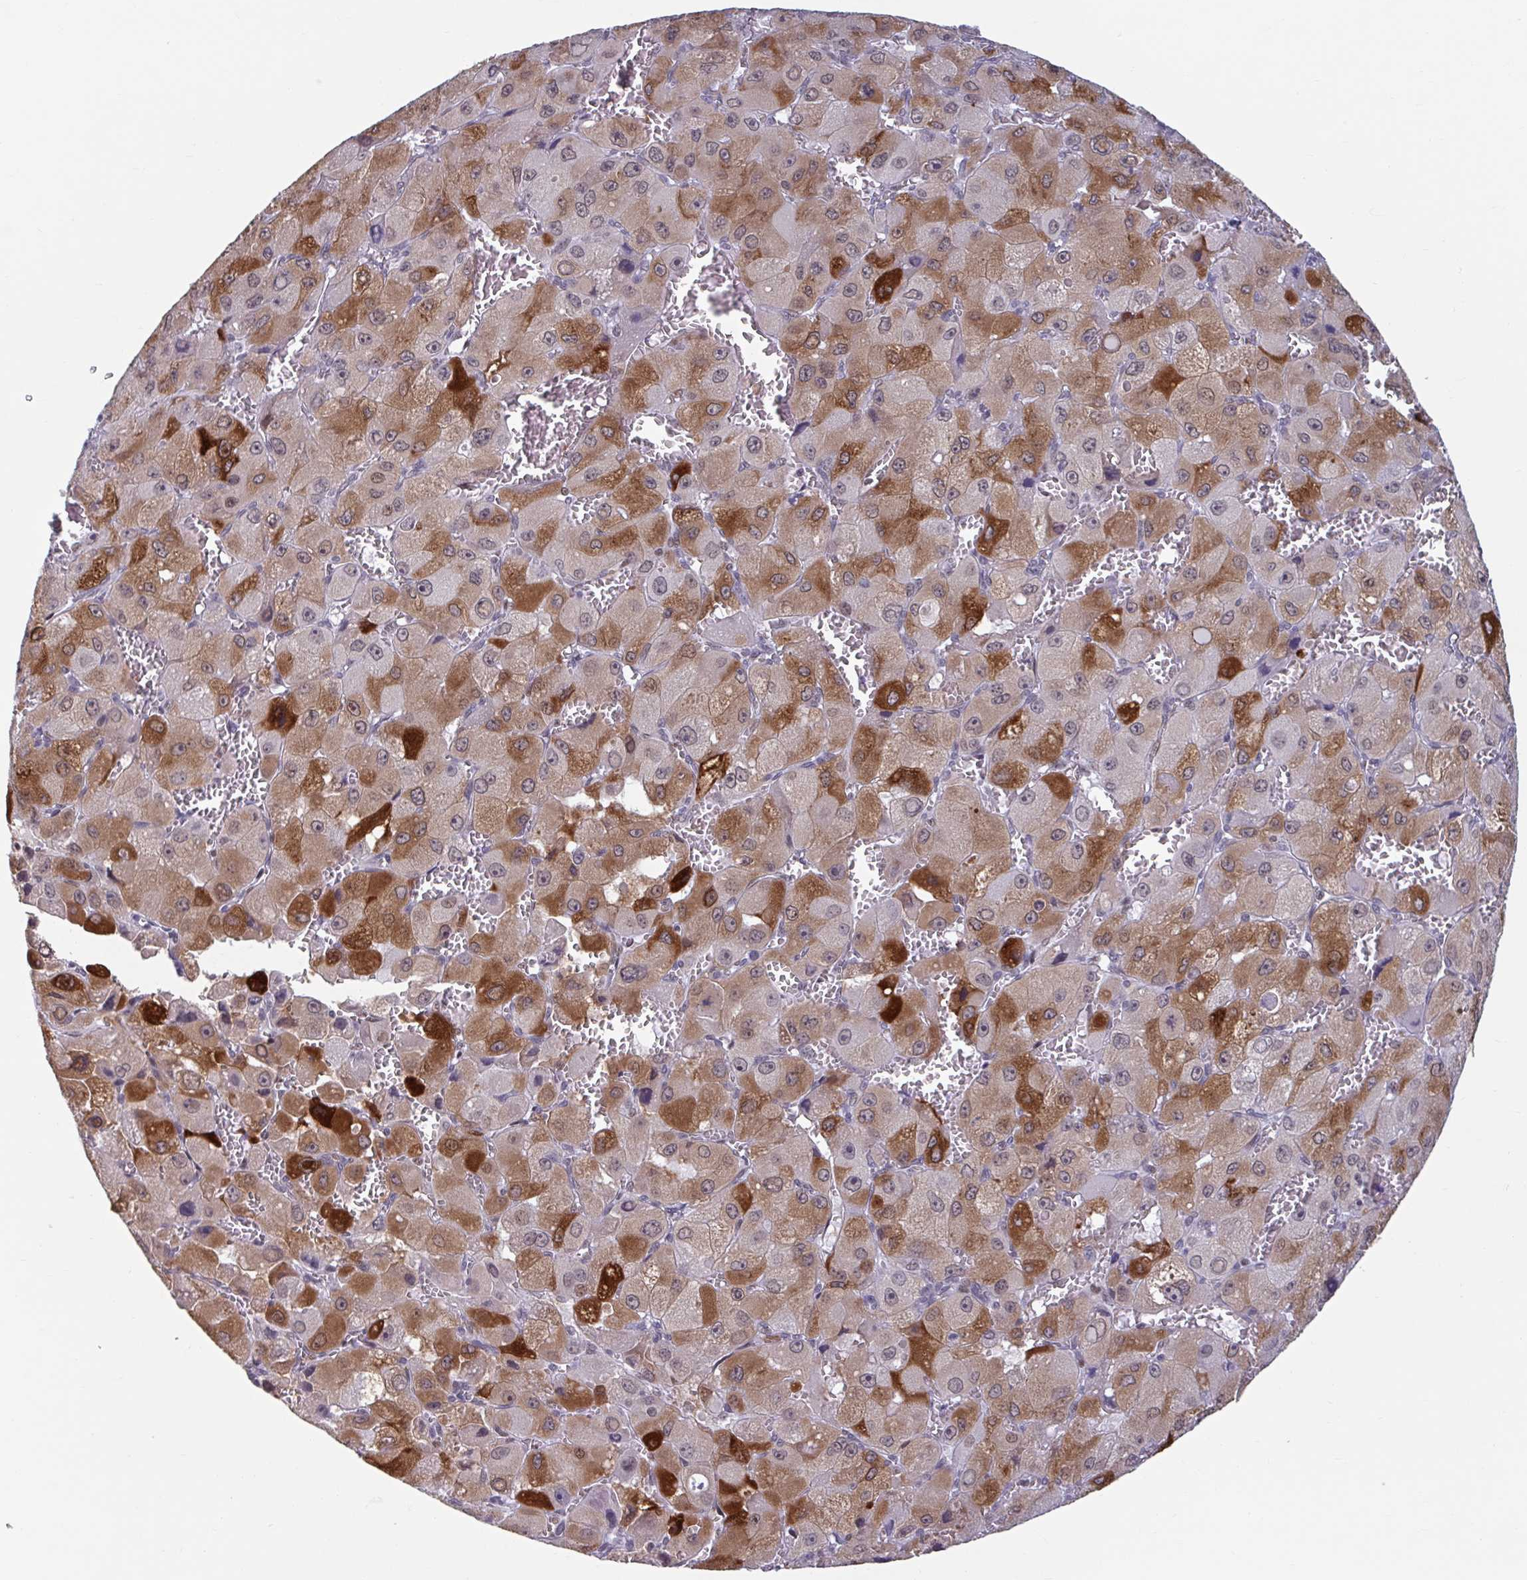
{"staining": {"intensity": "strong", "quantity": "25%-75%", "location": "cytoplasmic/membranous"}, "tissue": "liver cancer", "cell_type": "Tumor cells", "image_type": "cancer", "snomed": [{"axis": "morphology", "description": "Carcinoma, Hepatocellular, NOS"}, {"axis": "topography", "description": "Liver"}], "caption": "Protein staining demonstrates strong cytoplasmic/membranous expression in about 25%-75% of tumor cells in hepatocellular carcinoma (liver).", "gene": "HSD17B6", "patient": {"sex": "male", "age": 27}}